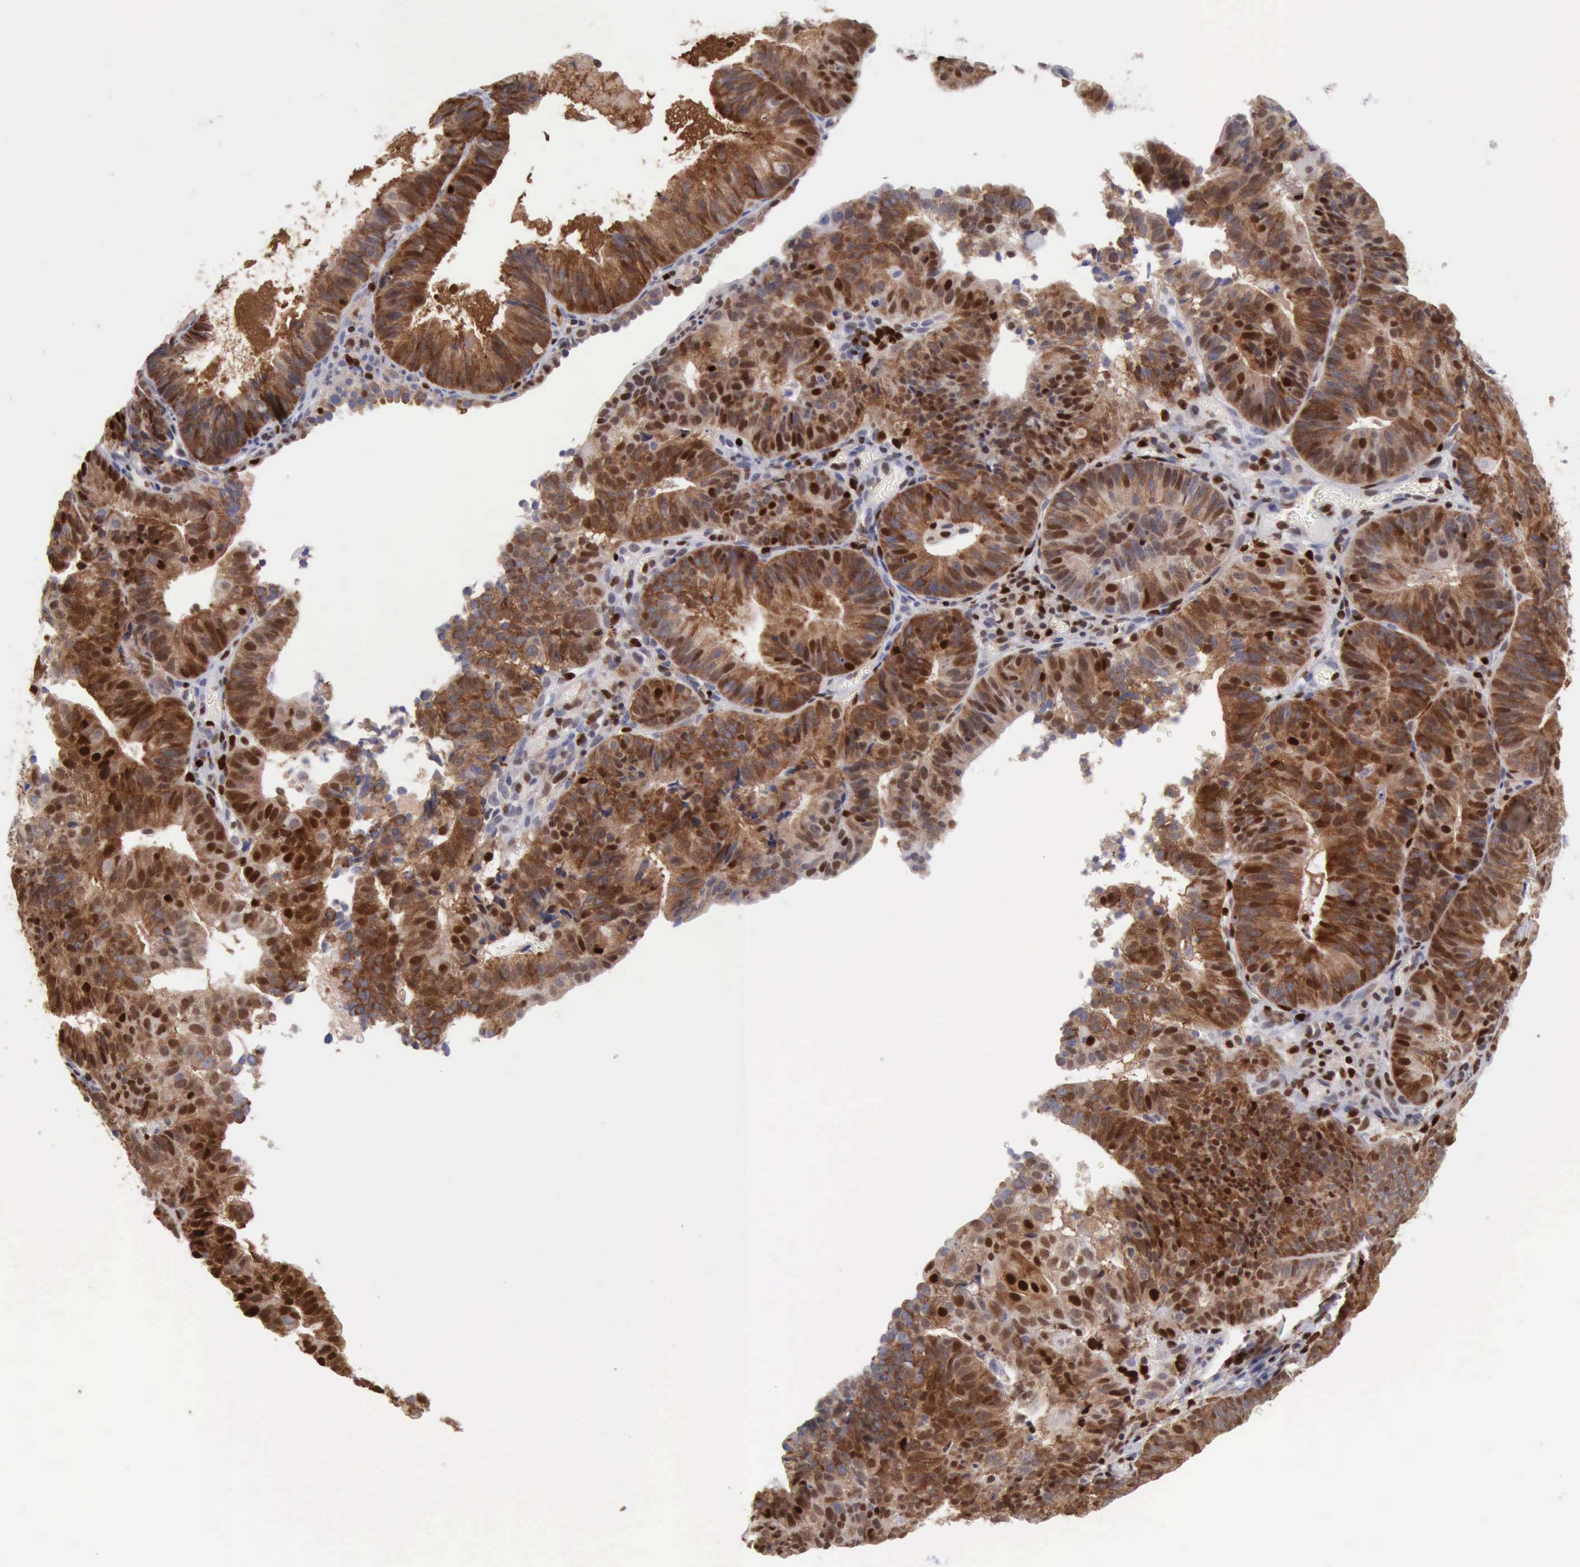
{"staining": {"intensity": "strong", "quantity": ">75%", "location": "cytoplasmic/membranous,nuclear"}, "tissue": "cervical cancer", "cell_type": "Tumor cells", "image_type": "cancer", "snomed": [{"axis": "morphology", "description": "Adenocarcinoma, NOS"}, {"axis": "topography", "description": "Cervix"}], "caption": "A brown stain highlights strong cytoplasmic/membranous and nuclear positivity of a protein in human cervical cancer (adenocarcinoma) tumor cells.", "gene": "PDCD4", "patient": {"sex": "female", "age": 60}}